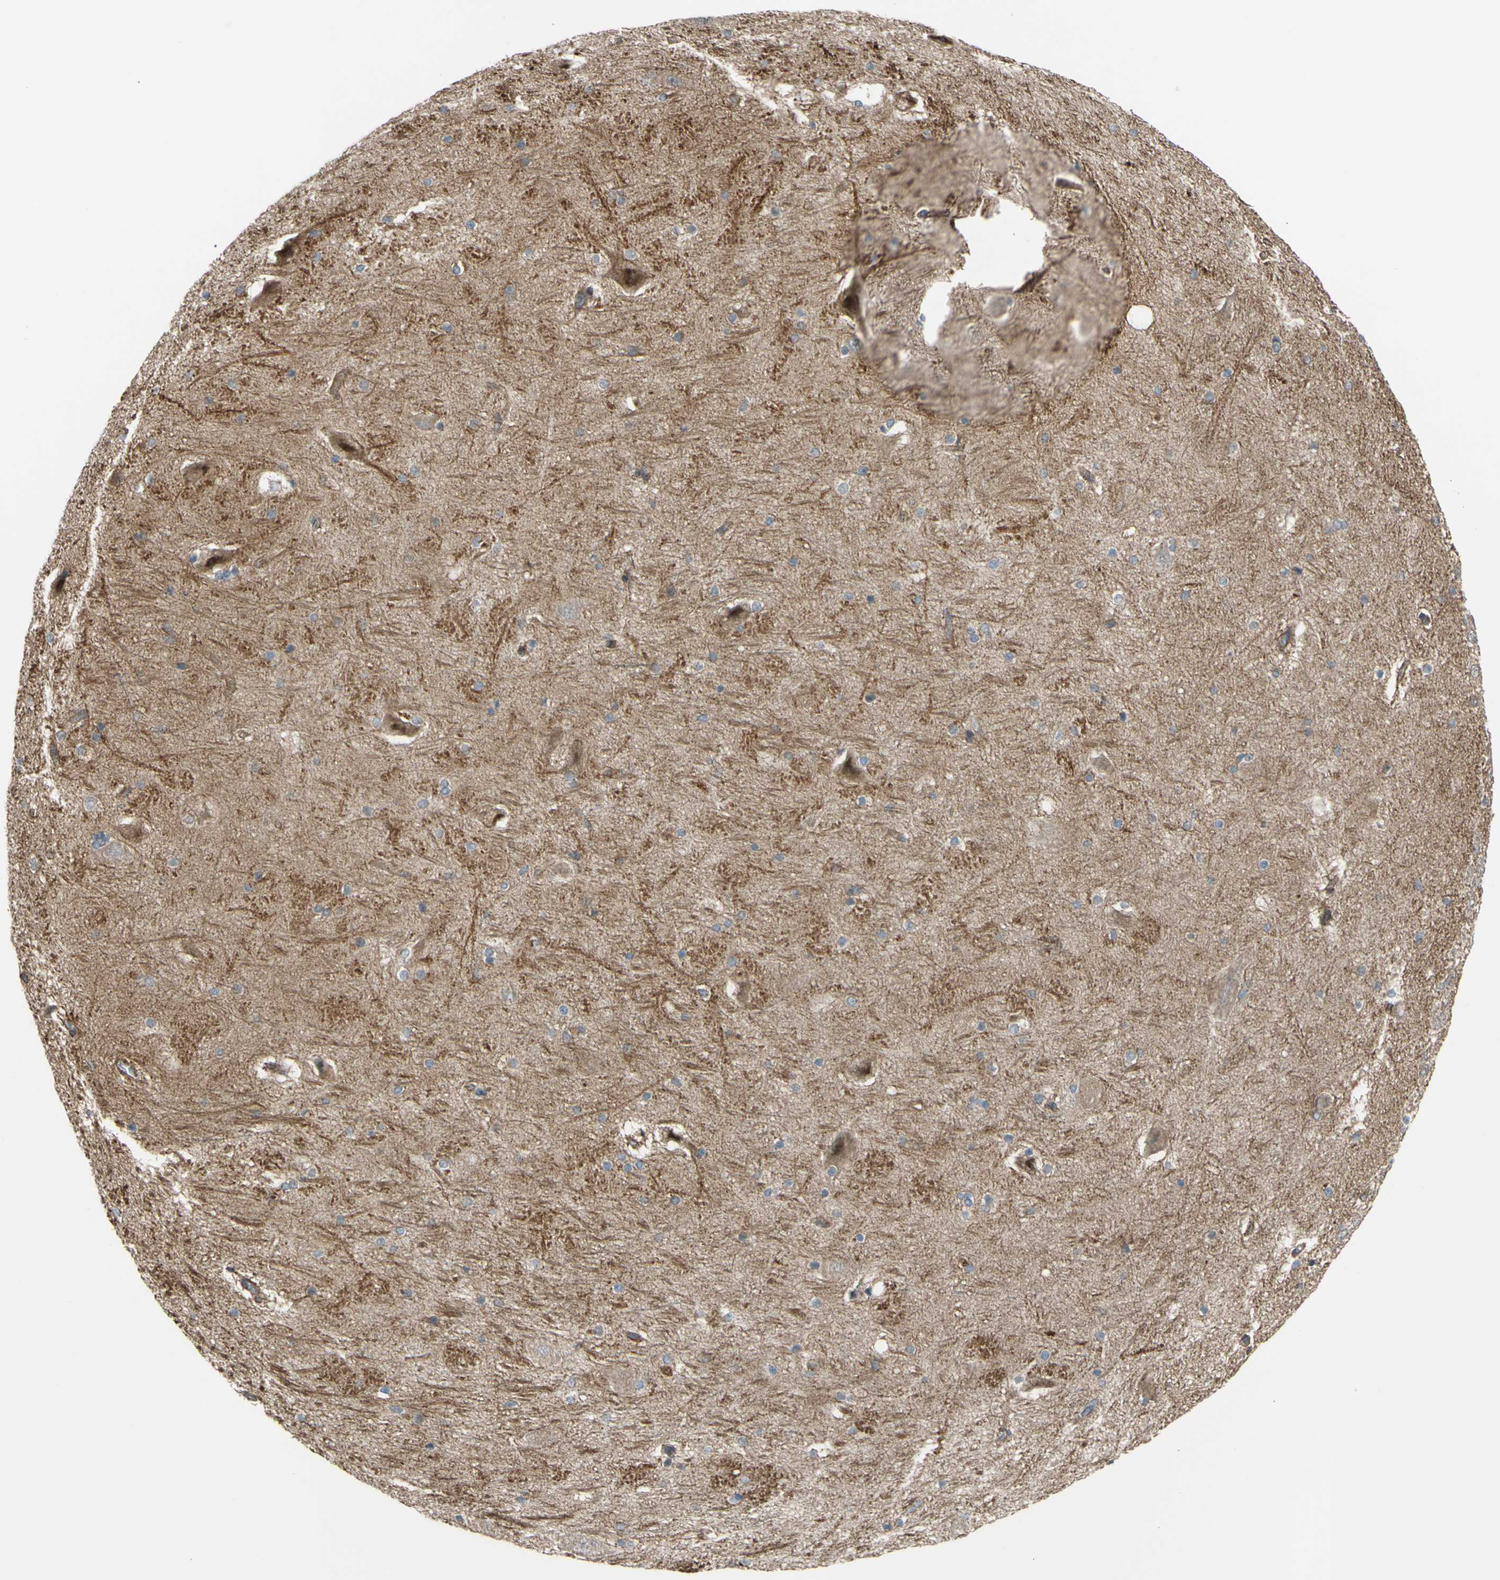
{"staining": {"intensity": "negative", "quantity": "none", "location": "none"}, "tissue": "hippocampus", "cell_type": "Glial cells", "image_type": "normal", "snomed": [{"axis": "morphology", "description": "Normal tissue, NOS"}, {"axis": "topography", "description": "Hippocampus"}], "caption": "An IHC photomicrograph of benign hippocampus is shown. There is no staining in glial cells of hippocampus. (Brightfield microscopy of DAB (3,3'-diaminobenzidine) immunohistochemistry (IHC) at high magnification).", "gene": "FLII", "patient": {"sex": "female", "age": 19}}